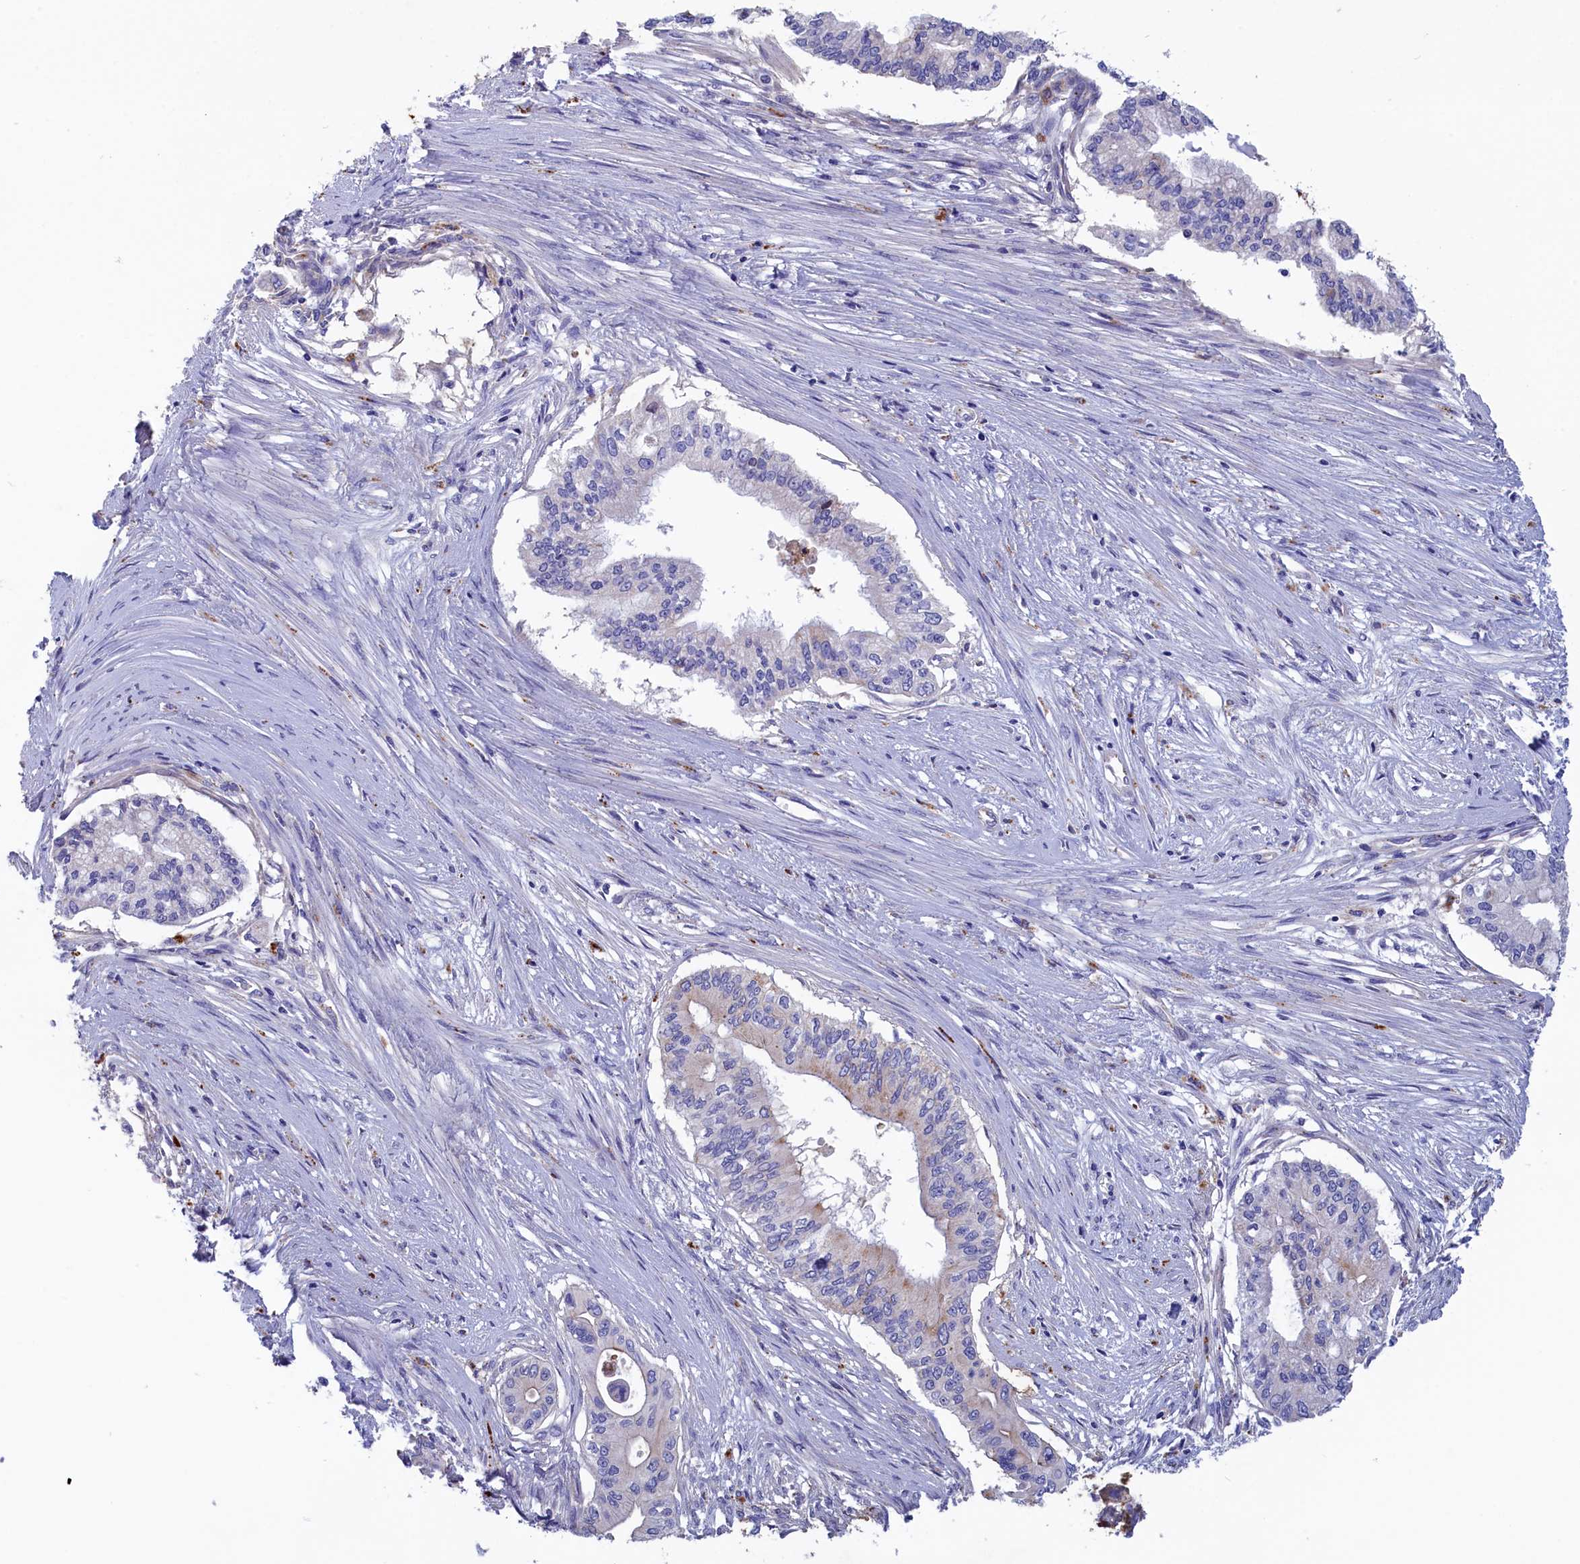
{"staining": {"intensity": "moderate", "quantity": "25%-75%", "location": "cytoplasmic/membranous"}, "tissue": "pancreatic cancer", "cell_type": "Tumor cells", "image_type": "cancer", "snomed": [{"axis": "morphology", "description": "Adenocarcinoma, NOS"}, {"axis": "topography", "description": "Pancreas"}], "caption": "About 25%-75% of tumor cells in adenocarcinoma (pancreatic) reveal moderate cytoplasmic/membranous protein staining as visualized by brown immunohistochemical staining.", "gene": "WDR6", "patient": {"sex": "male", "age": 46}}